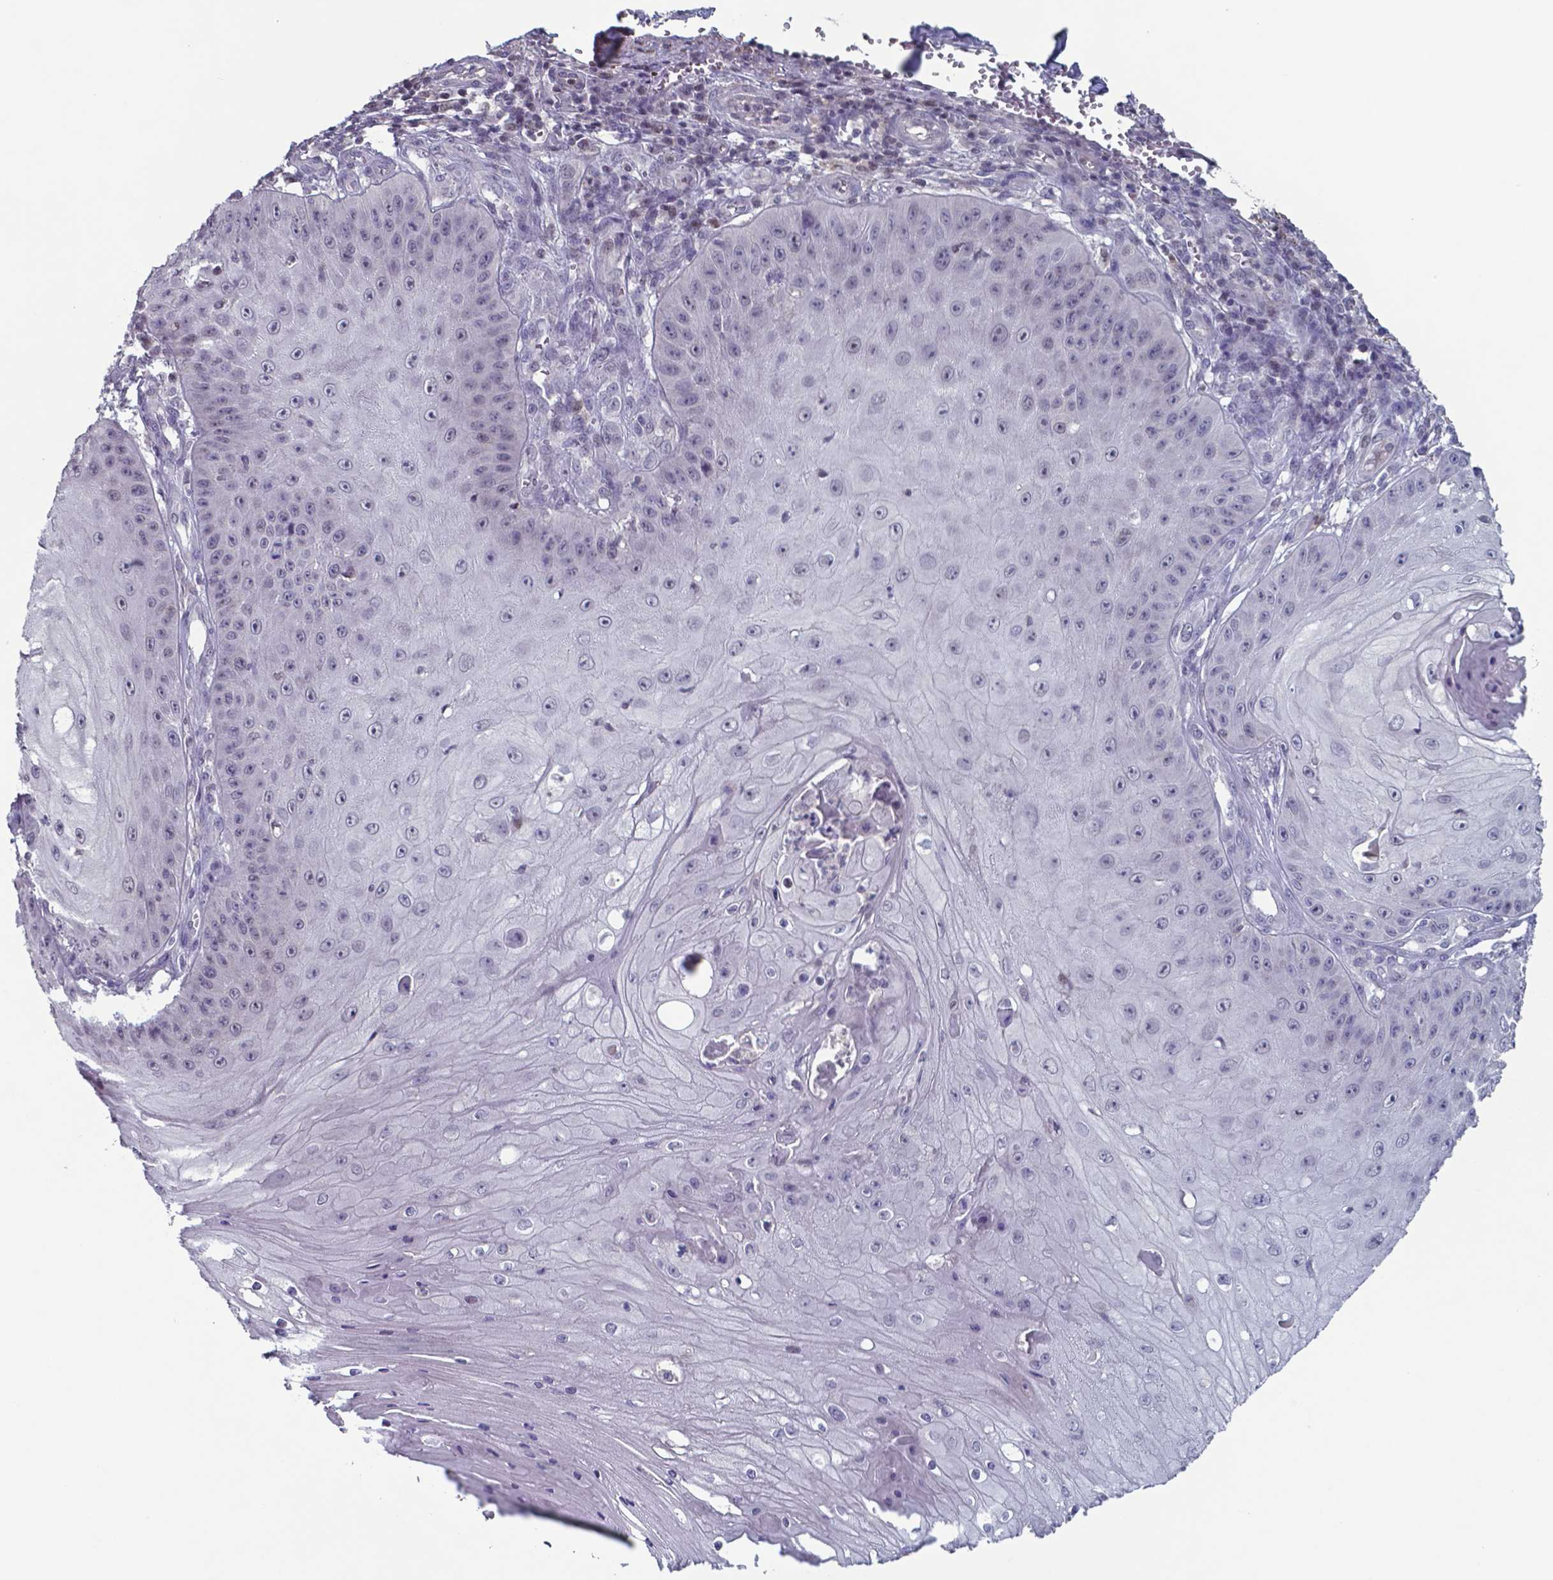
{"staining": {"intensity": "negative", "quantity": "none", "location": "none"}, "tissue": "skin cancer", "cell_type": "Tumor cells", "image_type": "cancer", "snomed": [{"axis": "morphology", "description": "Squamous cell carcinoma, NOS"}, {"axis": "topography", "description": "Skin"}], "caption": "Tumor cells show no significant staining in skin cancer (squamous cell carcinoma).", "gene": "TDP2", "patient": {"sex": "male", "age": 70}}